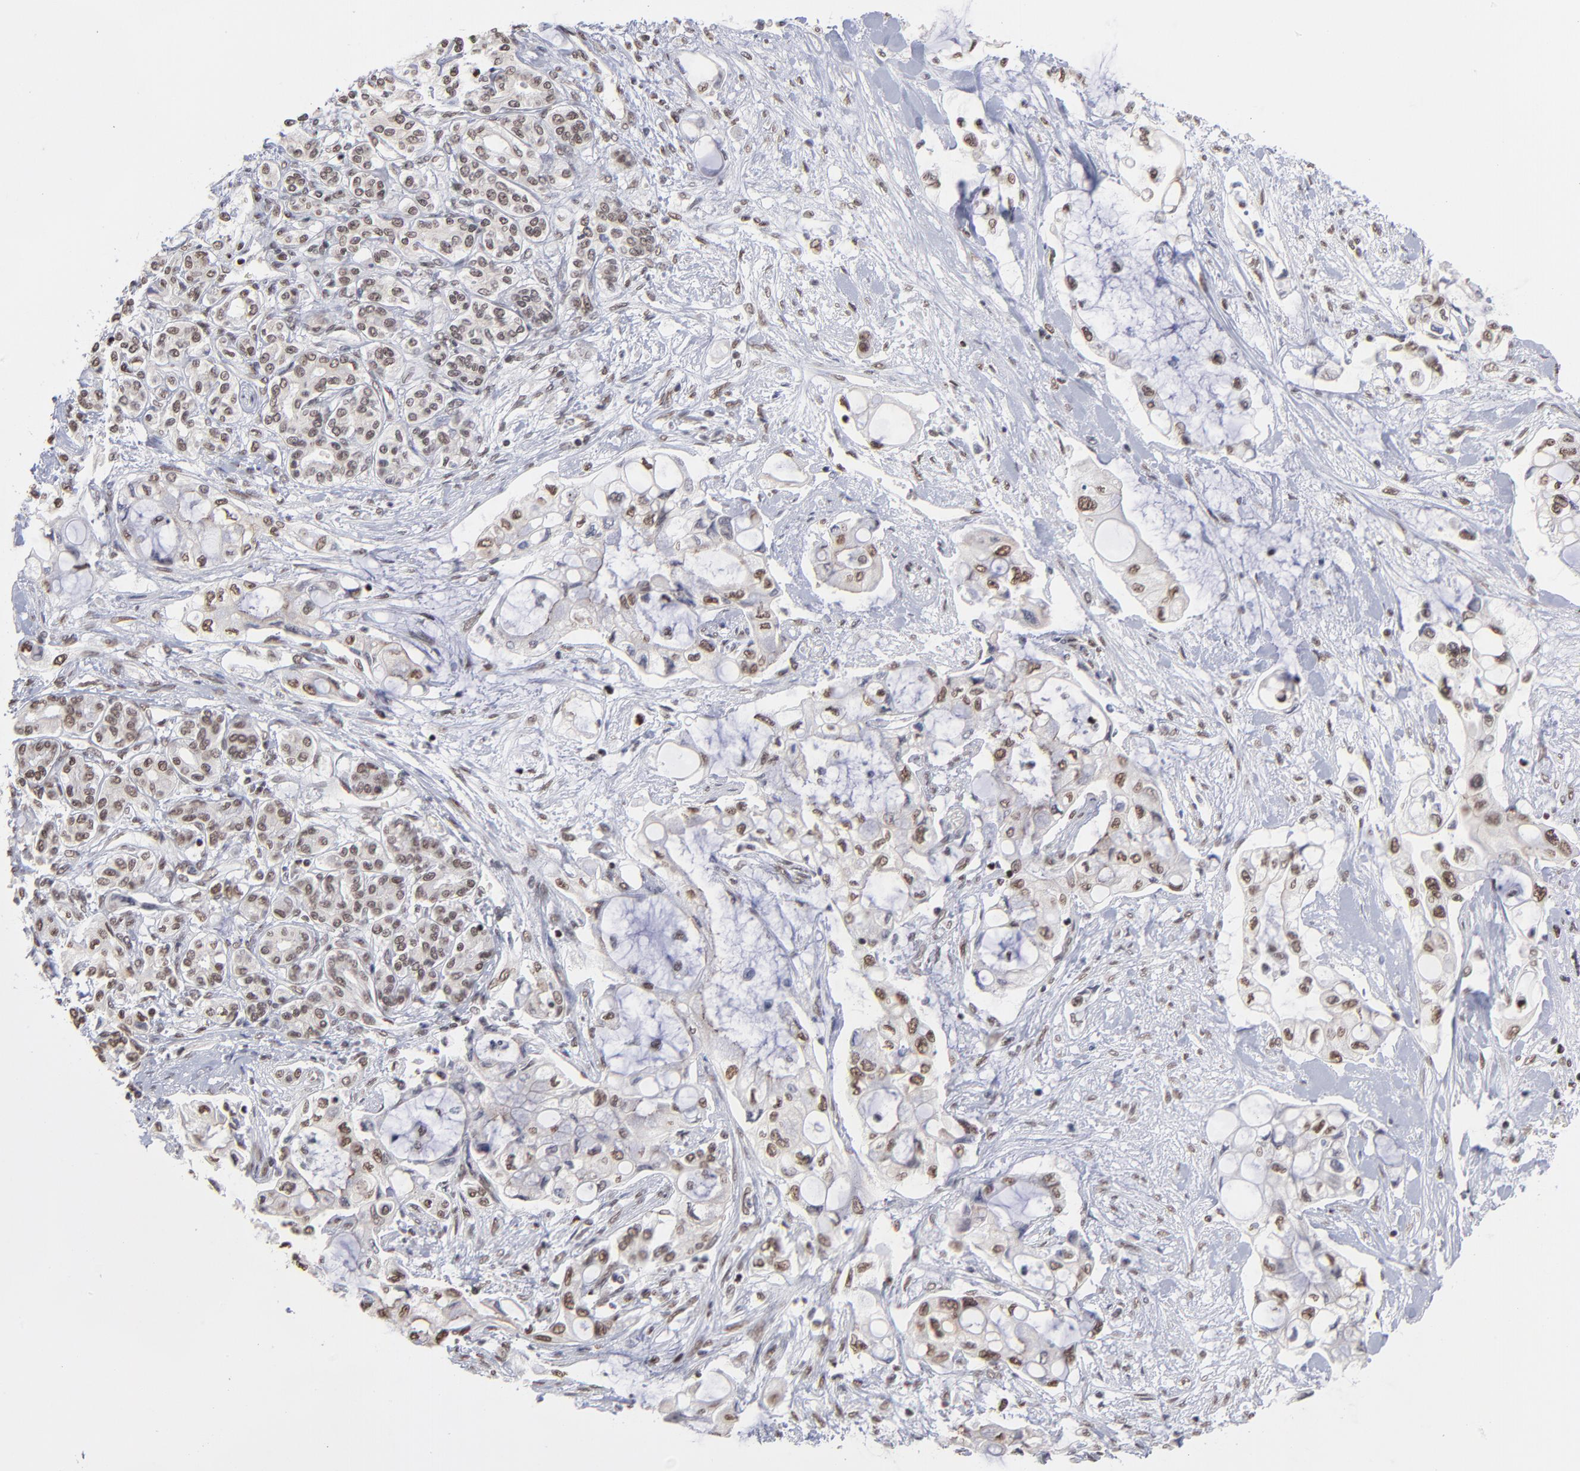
{"staining": {"intensity": "moderate", "quantity": ">75%", "location": "nuclear"}, "tissue": "pancreatic cancer", "cell_type": "Tumor cells", "image_type": "cancer", "snomed": [{"axis": "morphology", "description": "Adenocarcinoma, NOS"}, {"axis": "topography", "description": "Pancreas"}], "caption": "Human pancreatic cancer (adenocarcinoma) stained with a protein marker reveals moderate staining in tumor cells.", "gene": "ZNF3", "patient": {"sex": "female", "age": 70}}